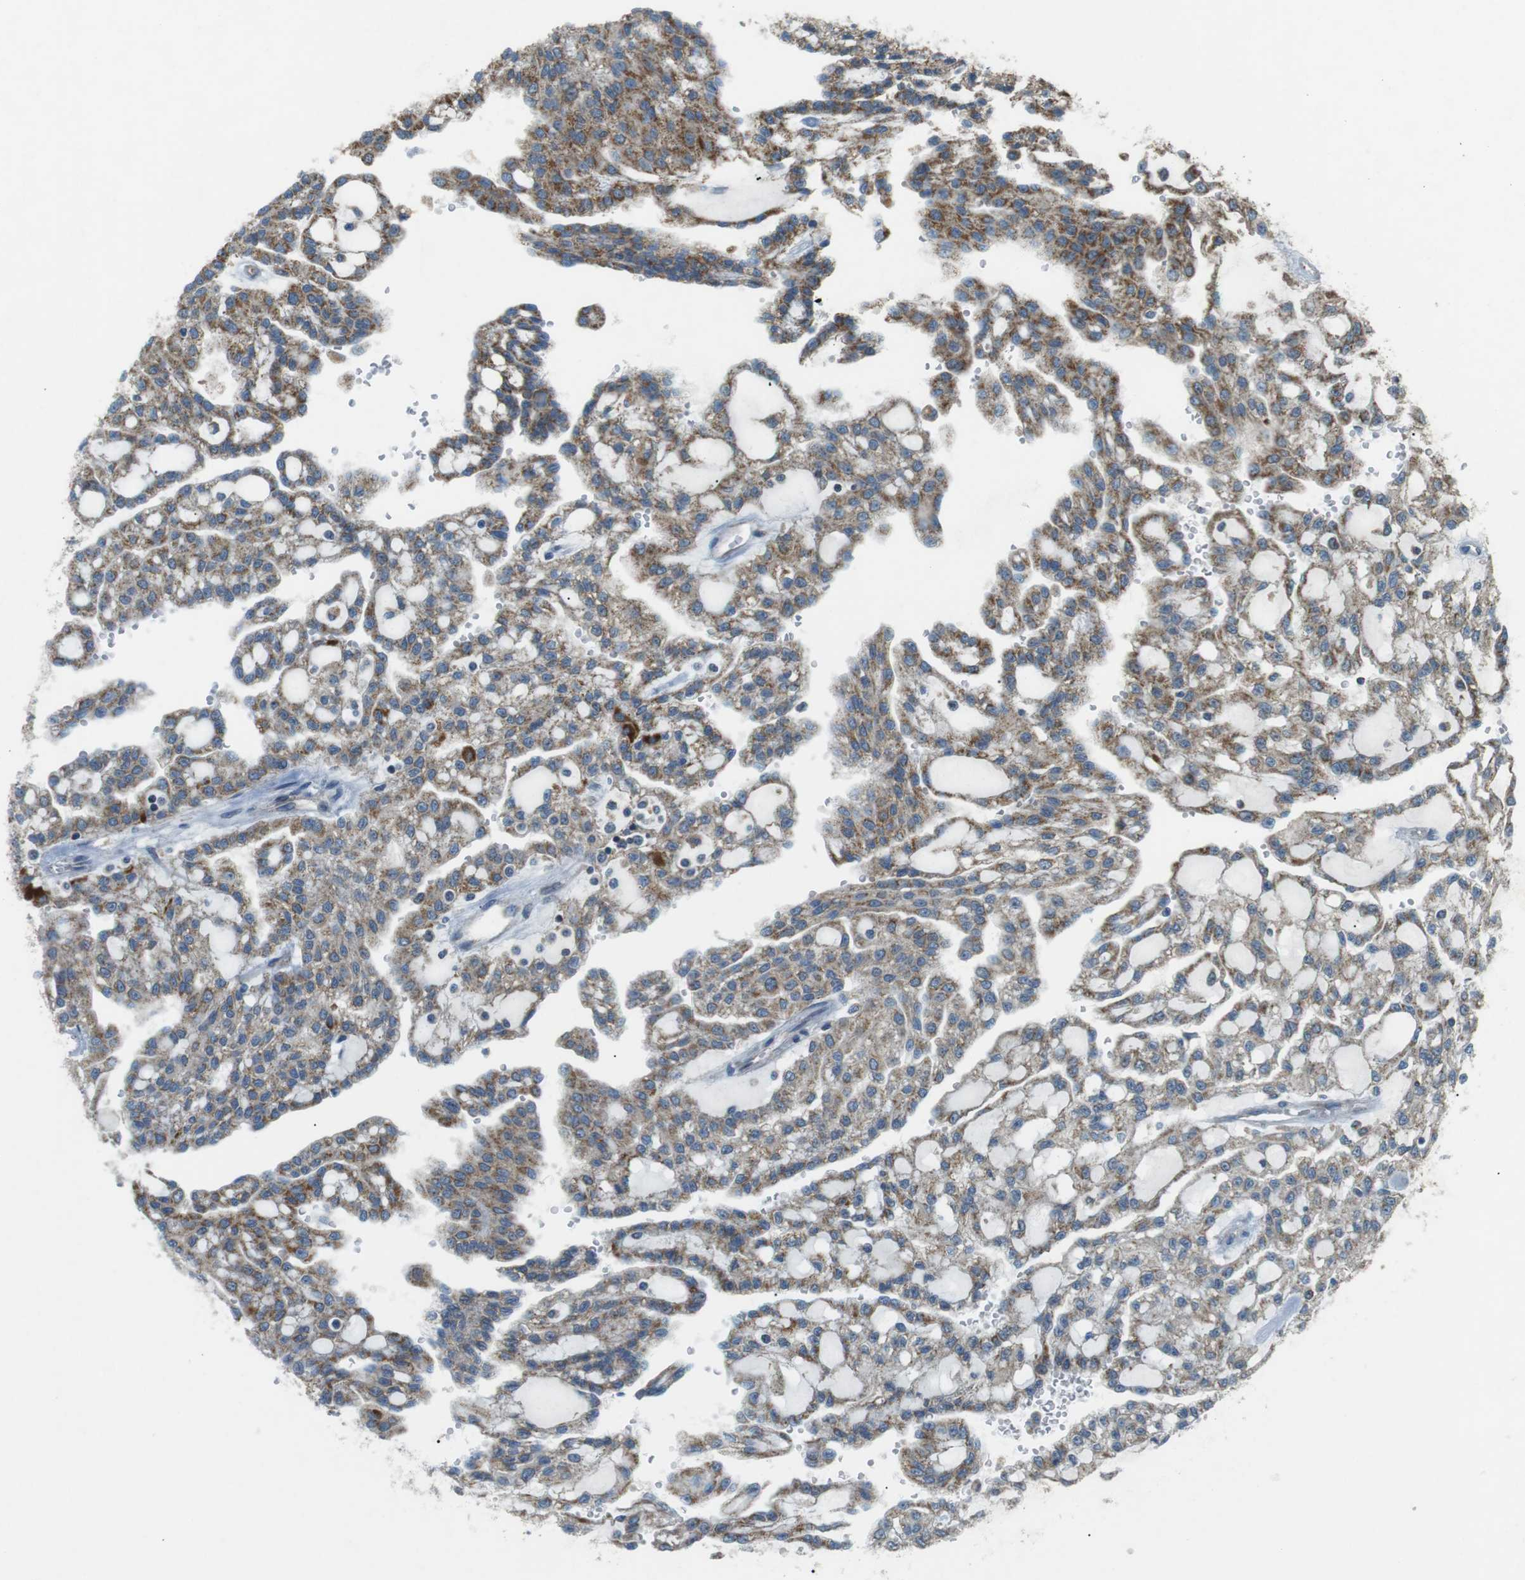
{"staining": {"intensity": "moderate", "quantity": ">75%", "location": "cytoplasmic/membranous"}, "tissue": "renal cancer", "cell_type": "Tumor cells", "image_type": "cancer", "snomed": [{"axis": "morphology", "description": "Adenocarcinoma, NOS"}, {"axis": "topography", "description": "Kidney"}], "caption": "Renal cancer (adenocarcinoma) was stained to show a protein in brown. There is medium levels of moderate cytoplasmic/membranous staining in about >75% of tumor cells.", "gene": "BACE1", "patient": {"sex": "male", "age": 63}}